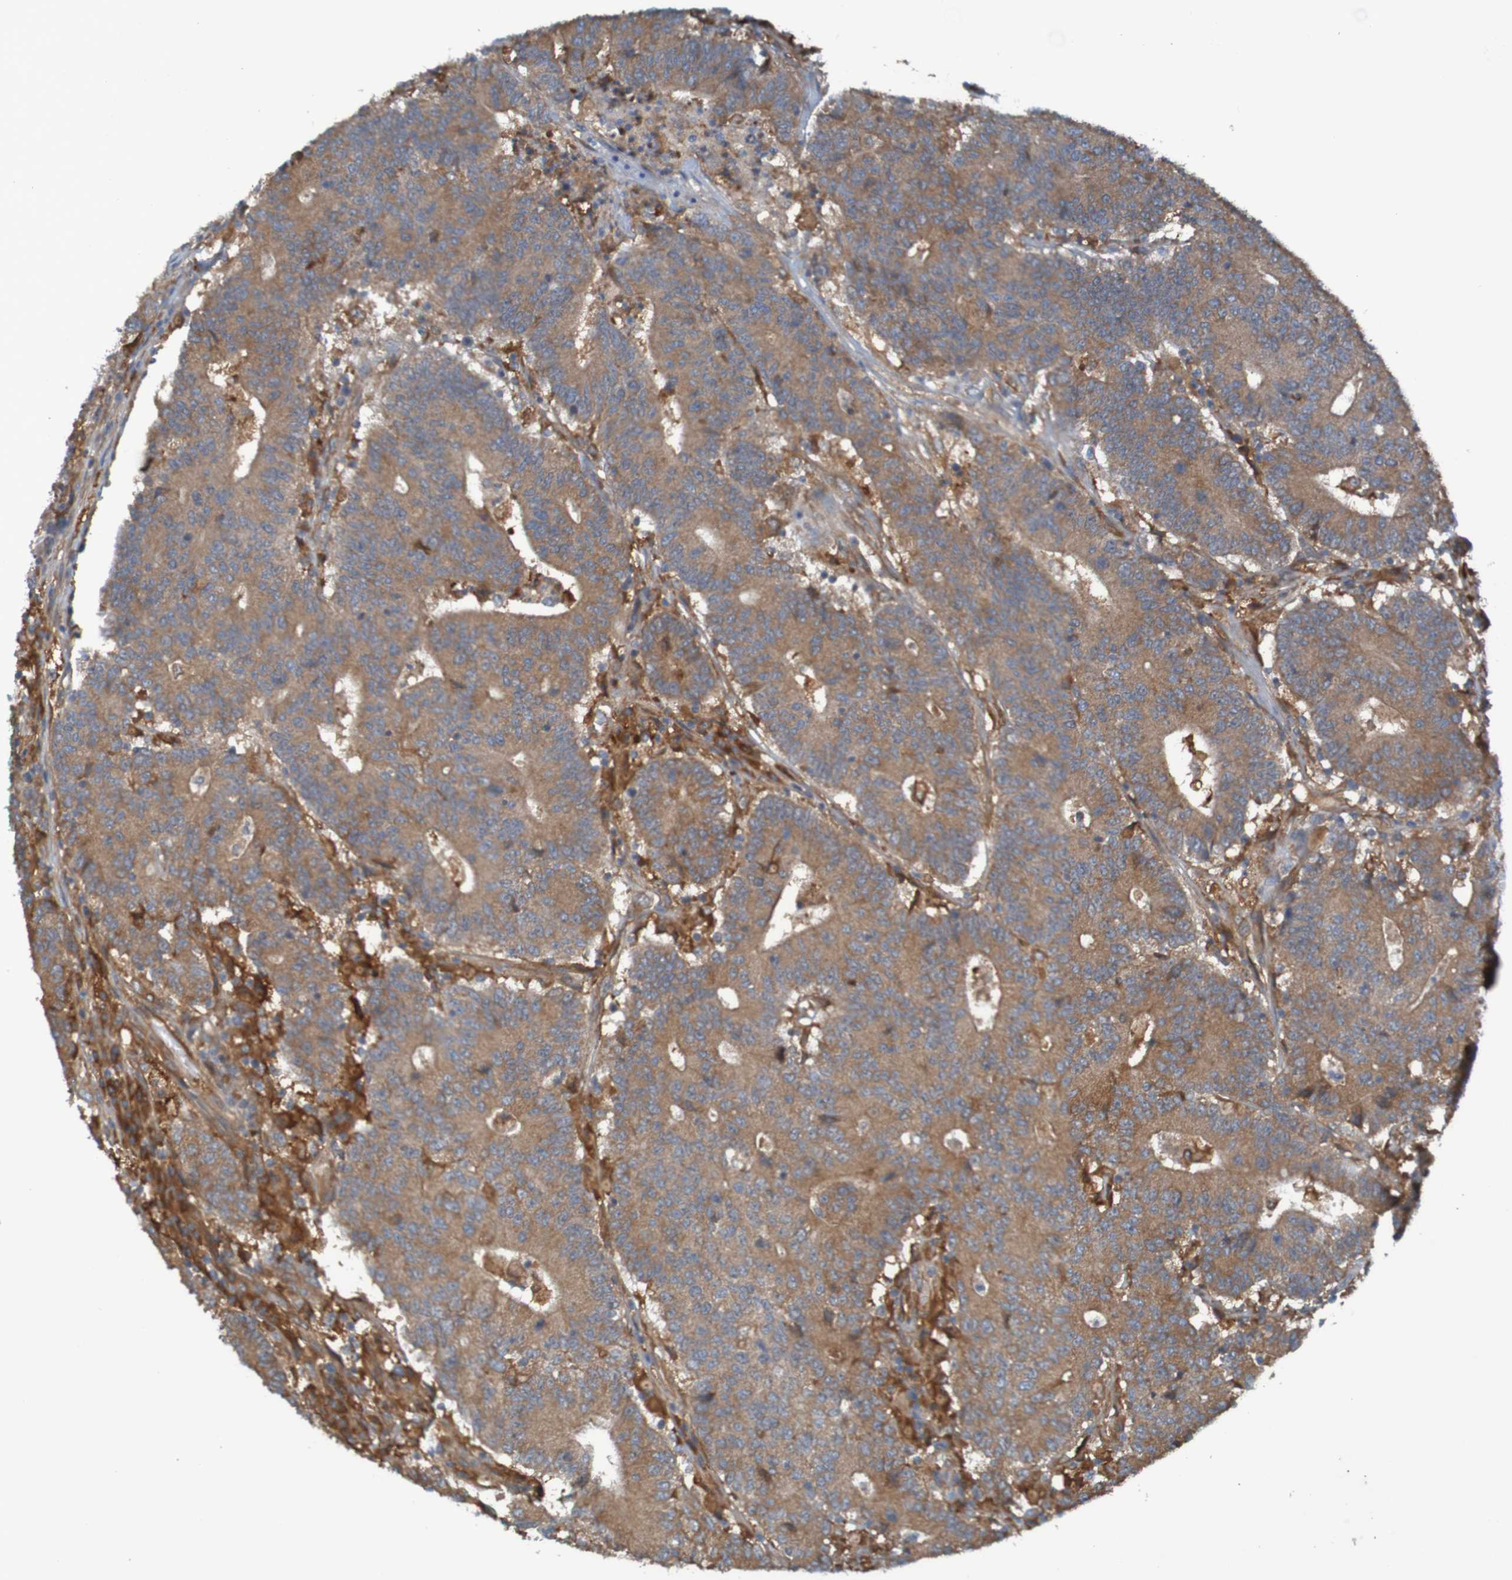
{"staining": {"intensity": "moderate", "quantity": ">75%", "location": "cytoplasmic/membranous"}, "tissue": "colorectal cancer", "cell_type": "Tumor cells", "image_type": "cancer", "snomed": [{"axis": "morphology", "description": "Normal tissue, NOS"}, {"axis": "morphology", "description": "Adenocarcinoma, NOS"}, {"axis": "topography", "description": "Colon"}], "caption": "About >75% of tumor cells in colorectal cancer (adenocarcinoma) reveal moderate cytoplasmic/membranous protein expression as visualized by brown immunohistochemical staining.", "gene": "DNAJC4", "patient": {"sex": "female", "age": 75}}